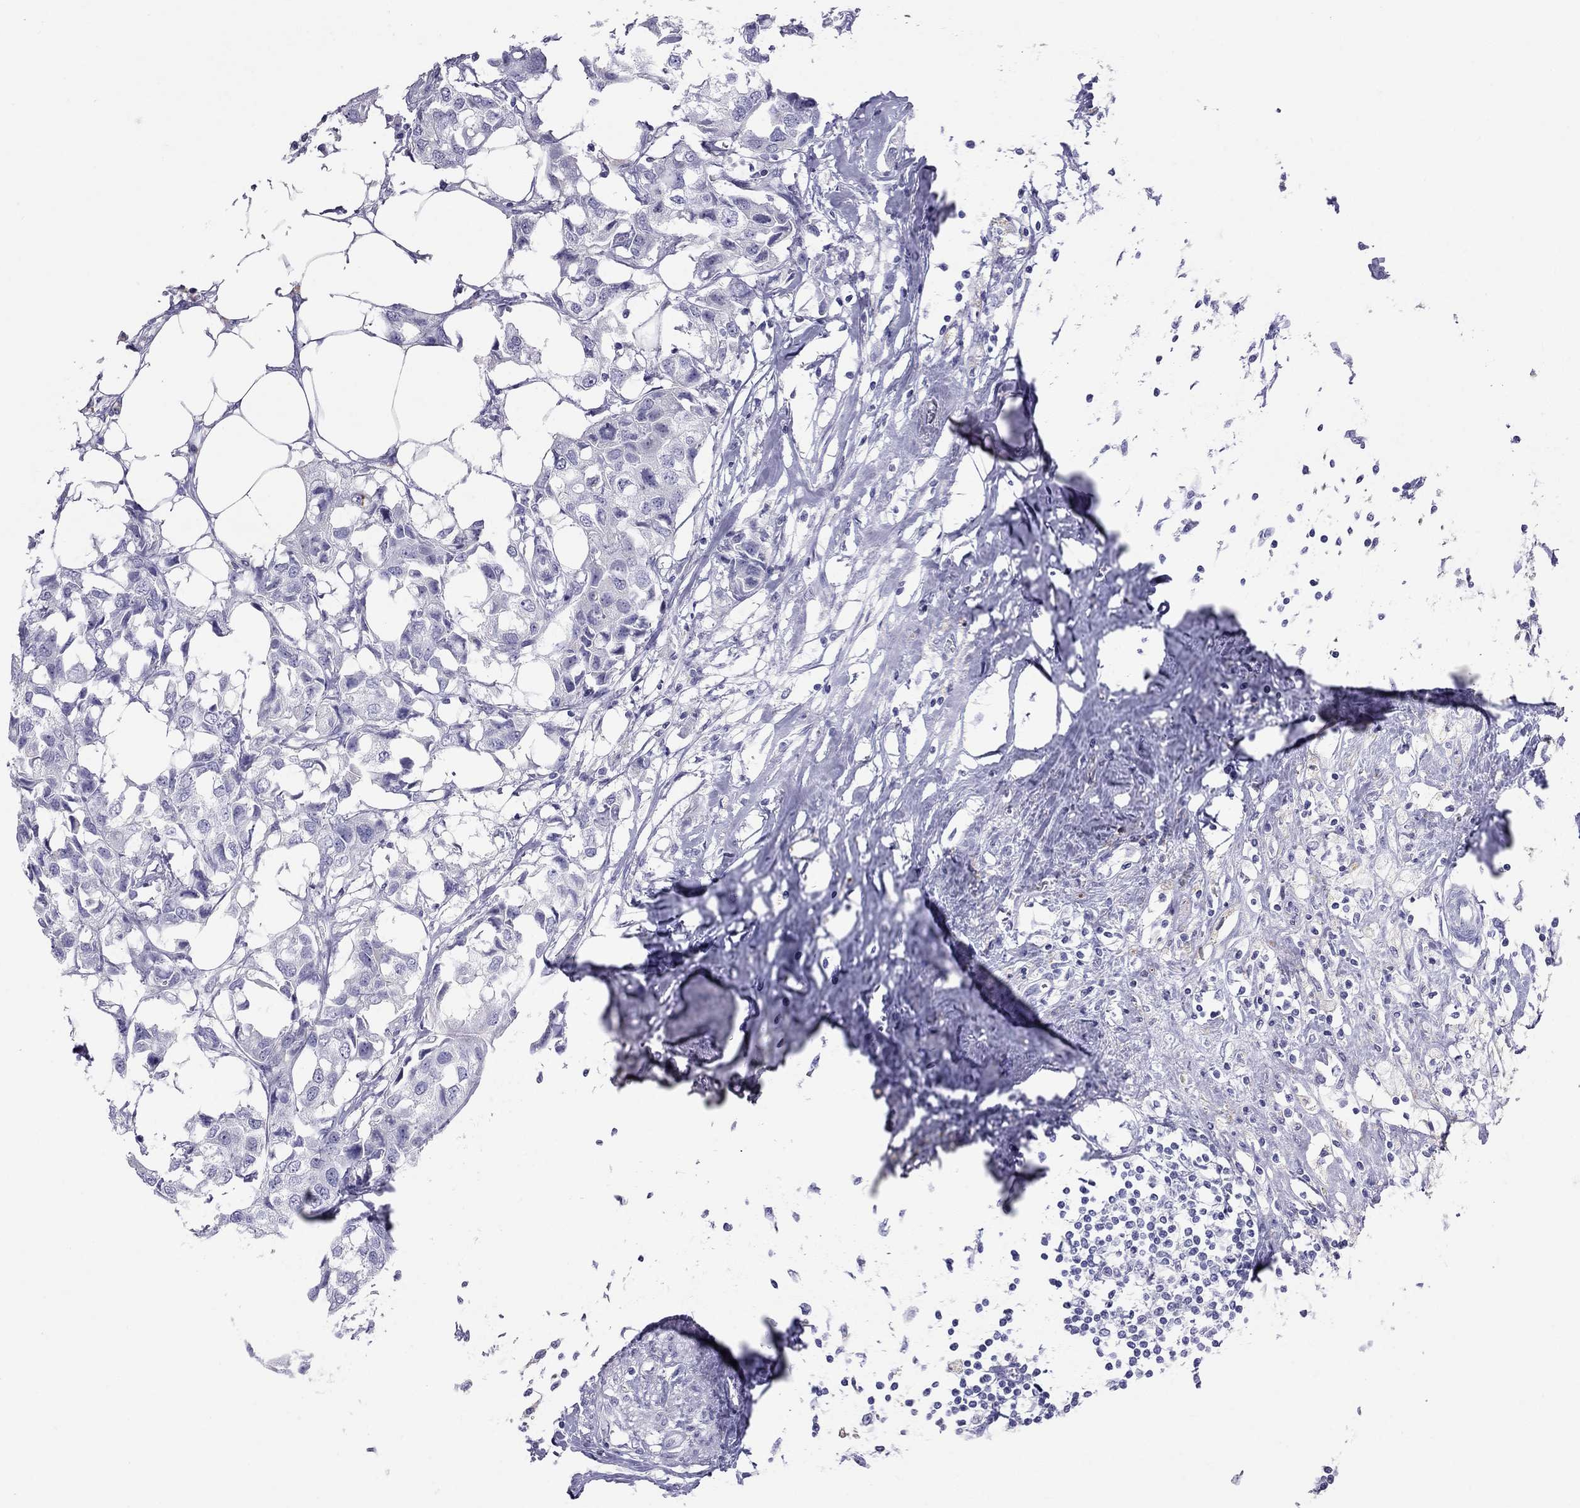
{"staining": {"intensity": "negative", "quantity": "none", "location": "none"}, "tissue": "breast cancer", "cell_type": "Tumor cells", "image_type": "cancer", "snomed": [{"axis": "morphology", "description": "Duct carcinoma"}, {"axis": "topography", "description": "Breast"}], "caption": "Breast invasive ductal carcinoma stained for a protein using immunohistochemistry shows no positivity tumor cells.", "gene": "MUC16", "patient": {"sex": "female", "age": 80}}